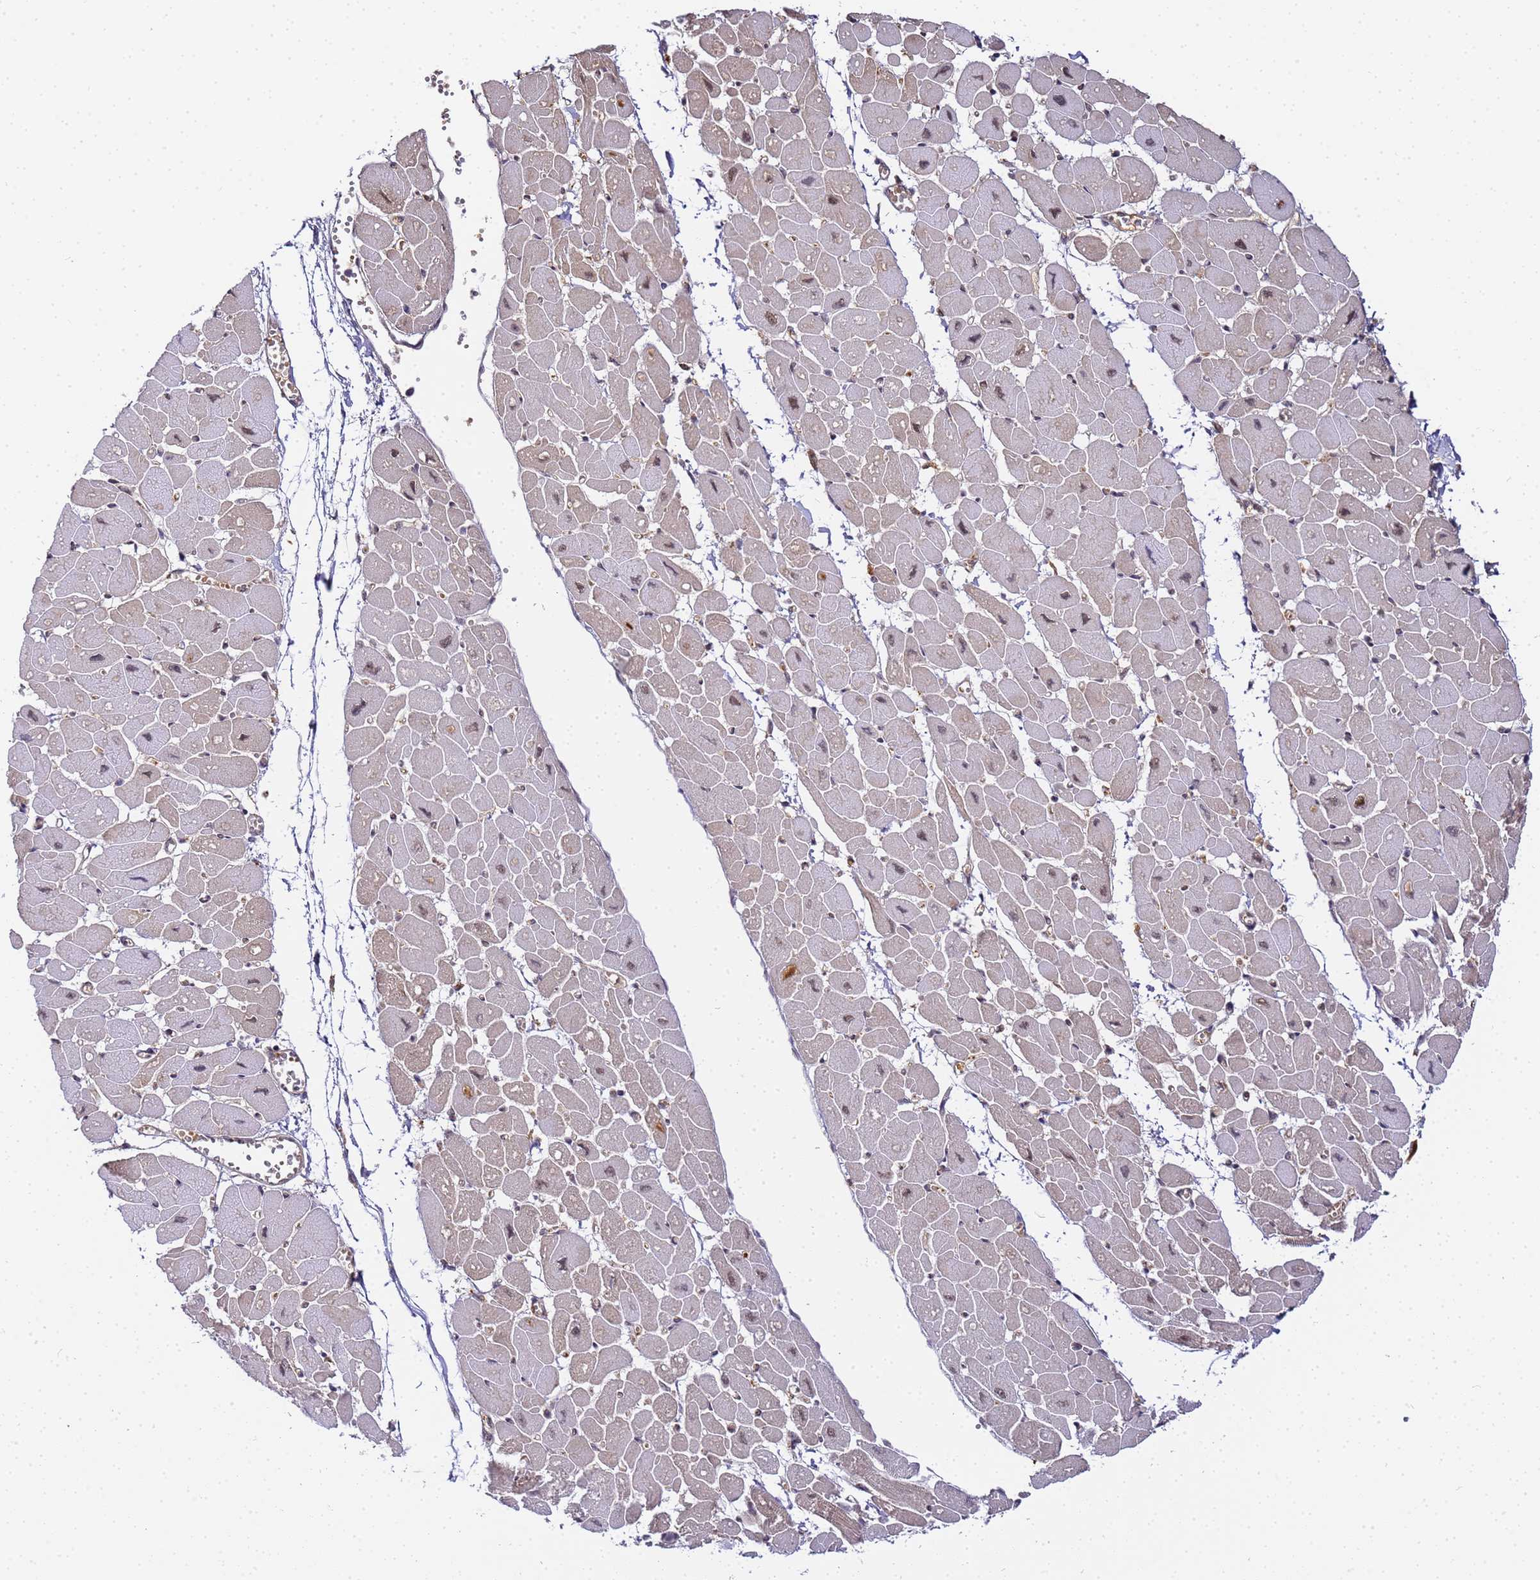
{"staining": {"intensity": "weak", "quantity": "25%-75%", "location": "cytoplasmic/membranous,nuclear"}, "tissue": "heart muscle", "cell_type": "Cardiomyocytes", "image_type": "normal", "snomed": [{"axis": "morphology", "description": "Normal tissue, NOS"}, {"axis": "topography", "description": "Heart"}], "caption": "Immunohistochemical staining of unremarkable heart muscle shows low levels of weak cytoplasmic/membranous,nuclear positivity in about 25%-75% of cardiomyocytes. (IHC, brightfield microscopy, high magnification).", "gene": "RBM12", "patient": {"sex": "female", "age": 54}}